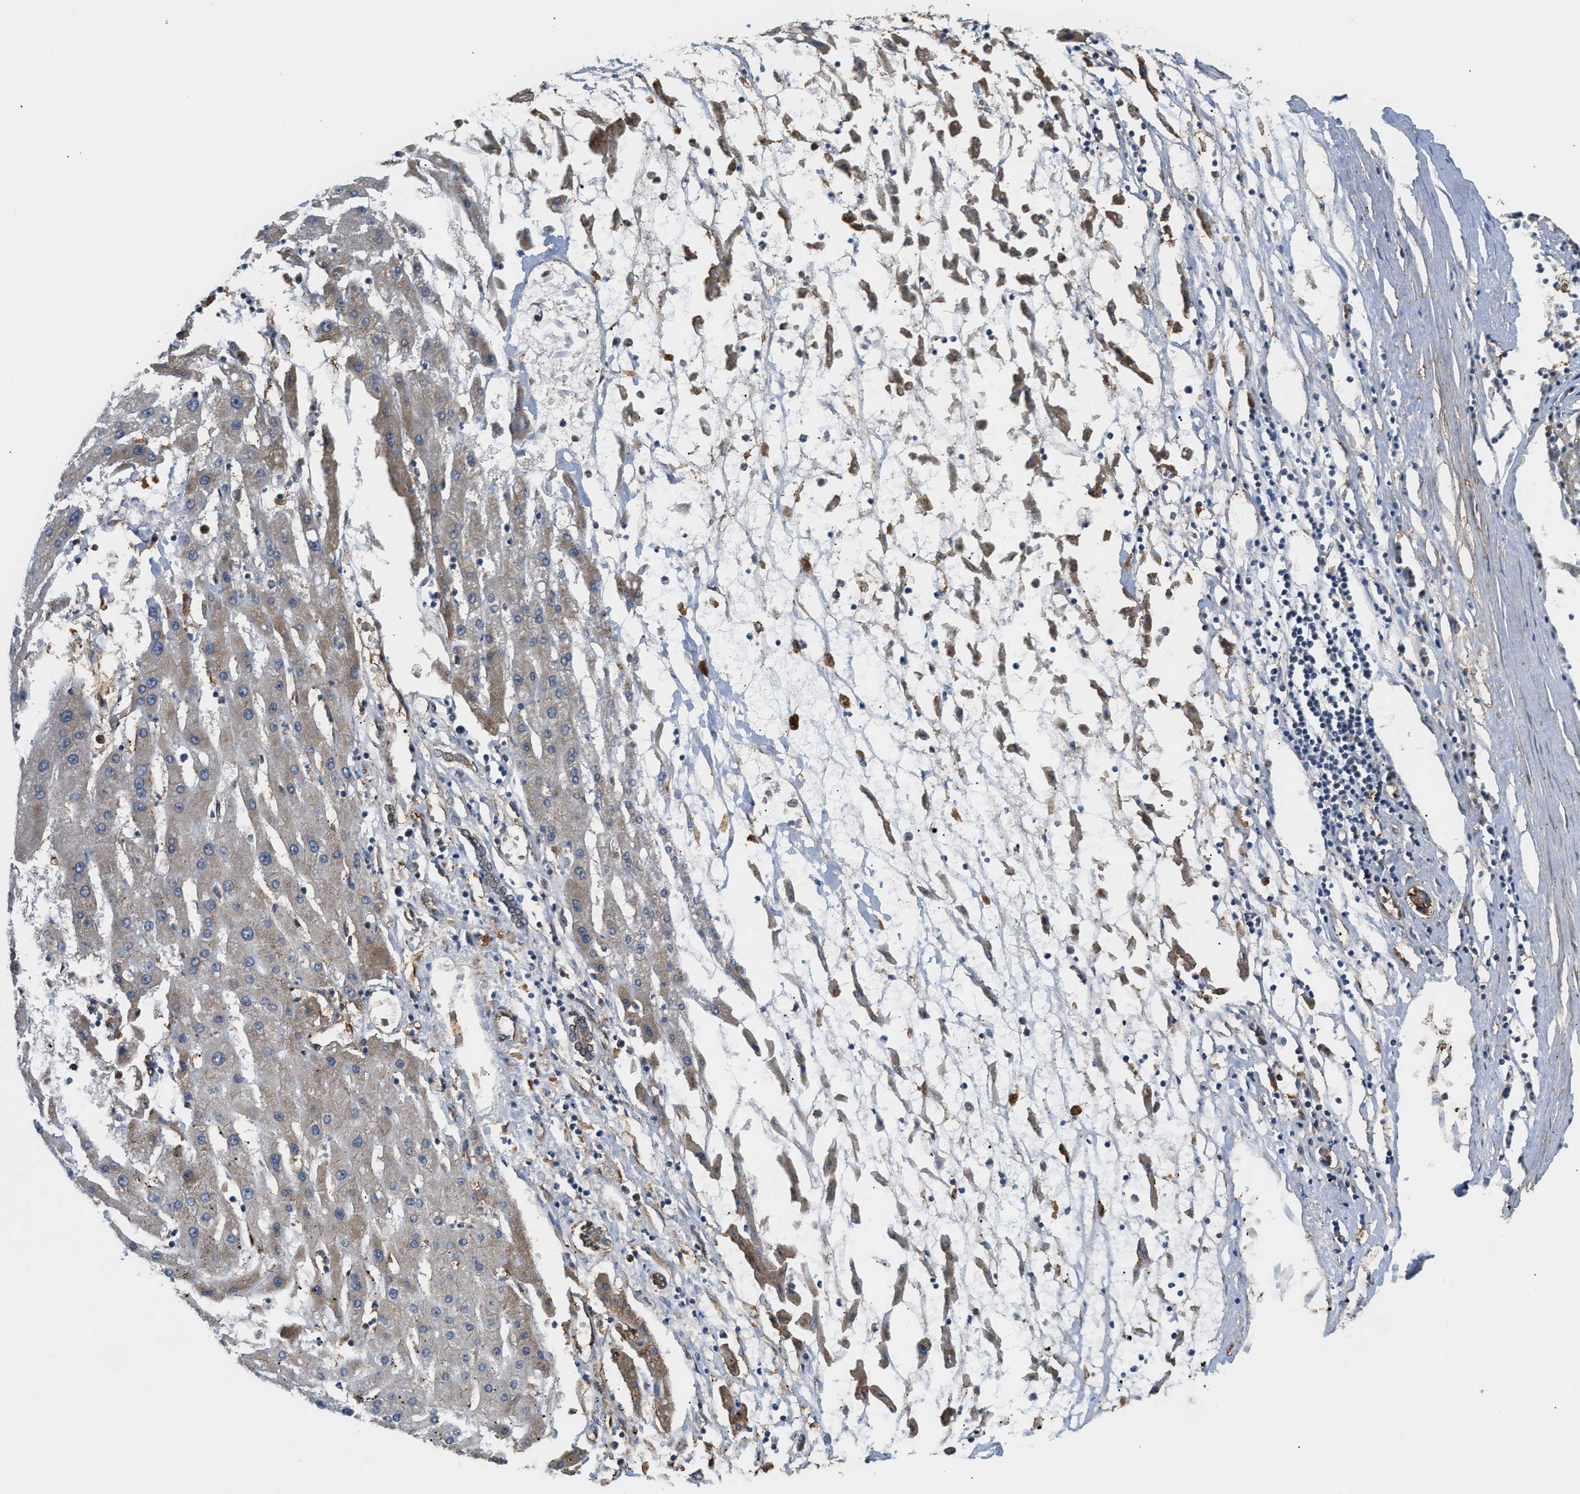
{"staining": {"intensity": "weak", "quantity": ">75%", "location": "cytoplasmic/membranous"}, "tissue": "liver cancer", "cell_type": "Tumor cells", "image_type": "cancer", "snomed": [{"axis": "morphology", "description": "Carcinoma, Hepatocellular, NOS"}, {"axis": "topography", "description": "Liver"}], "caption": "A high-resolution image shows immunohistochemistry (IHC) staining of liver hepatocellular carcinoma, which reveals weak cytoplasmic/membranous positivity in about >75% of tumor cells.", "gene": "DDHD2", "patient": {"sex": "male", "age": 72}}